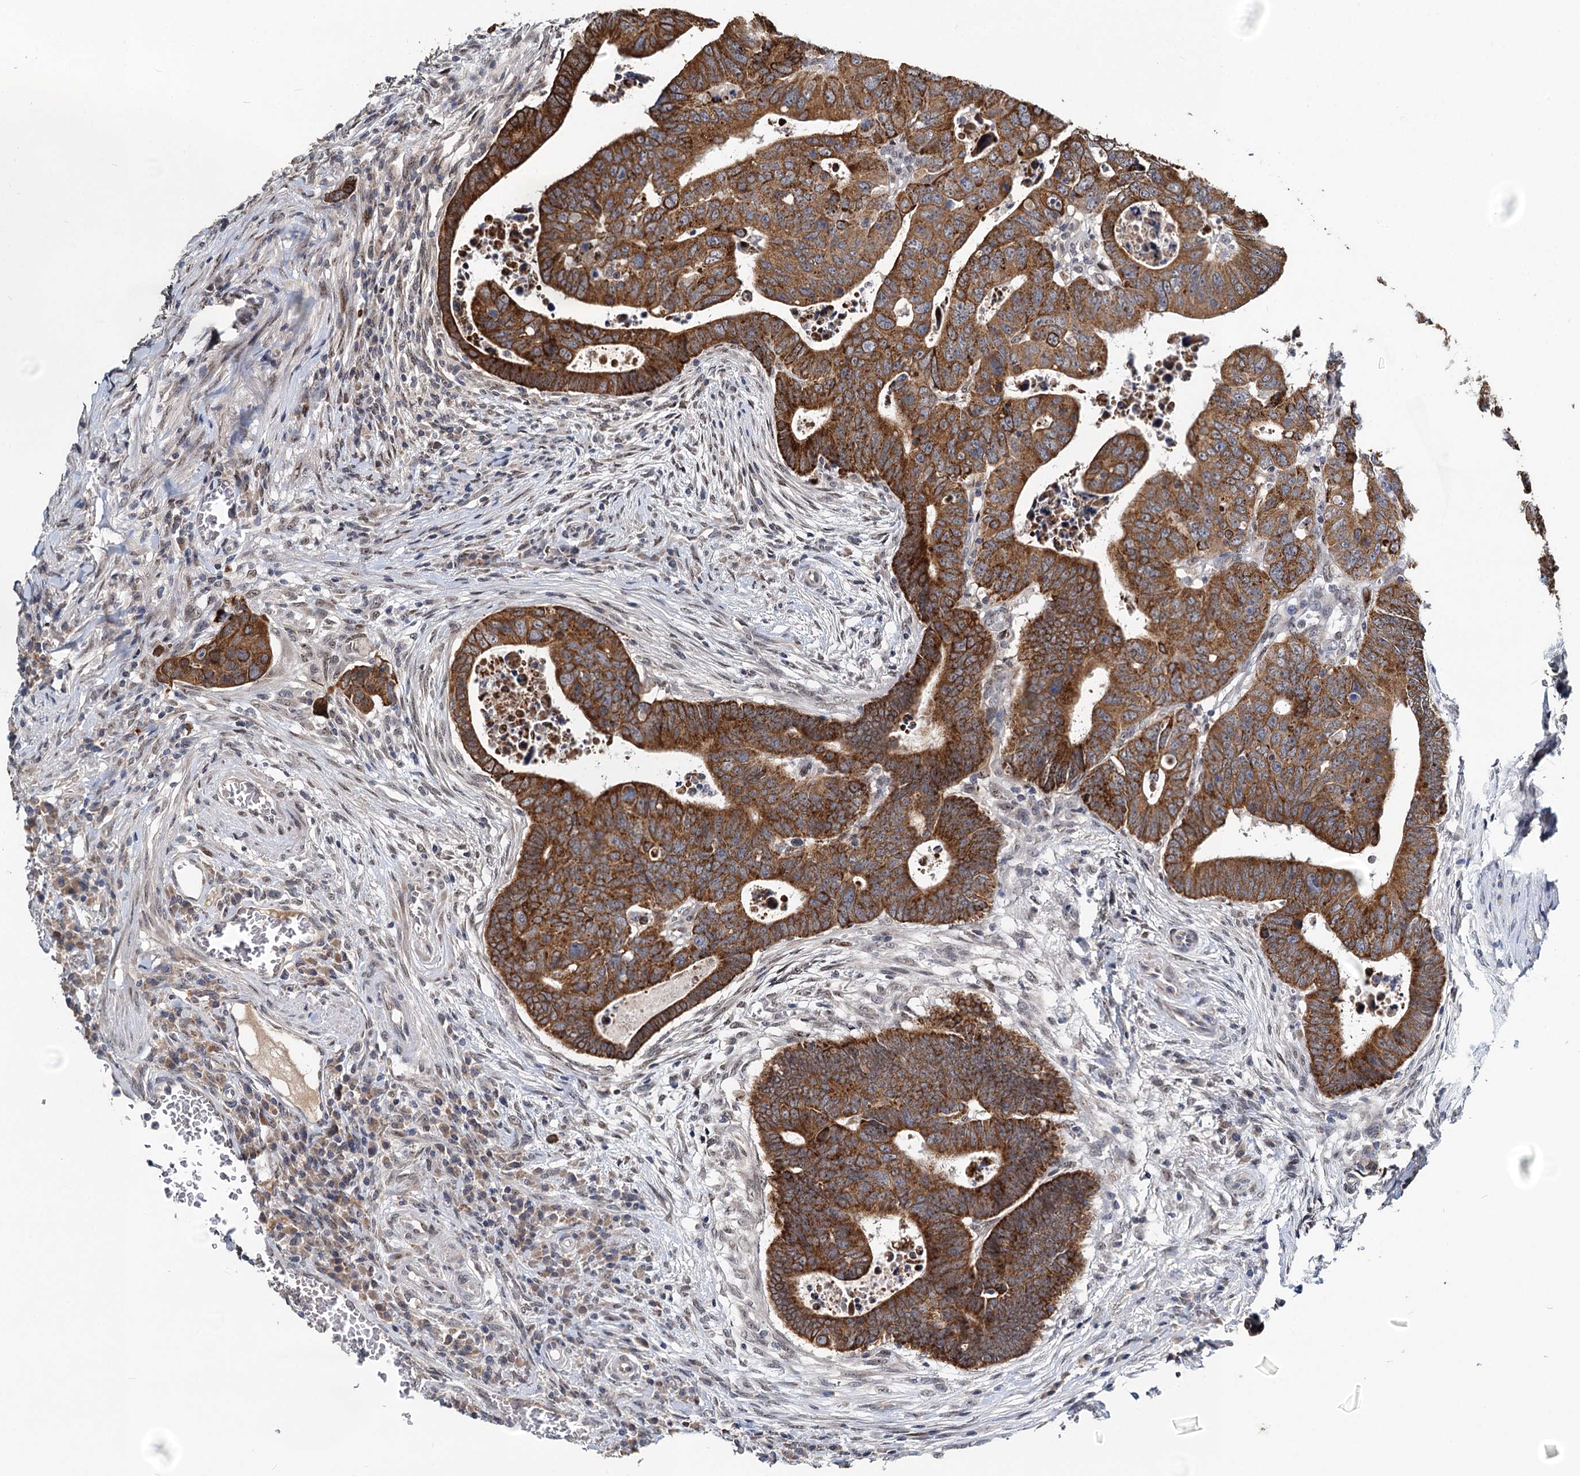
{"staining": {"intensity": "strong", "quantity": ">75%", "location": "cytoplasmic/membranous"}, "tissue": "colorectal cancer", "cell_type": "Tumor cells", "image_type": "cancer", "snomed": [{"axis": "morphology", "description": "Normal tissue, NOS"}, {"axis": "morphology", "description": "Adenocarcinoma, NOS"}, {"axis": "topography", "description": "Rectum"}], "caption": "Protein staining by immunohistochemistry (IHC) demonstrates strong cytoplasmic/membranous staining in about >75% of tumor cells in colorectal cancer. Nuclei are stained in blue.", "gene": "RITA1", "patient": {"sex": "female", "age": 65}}